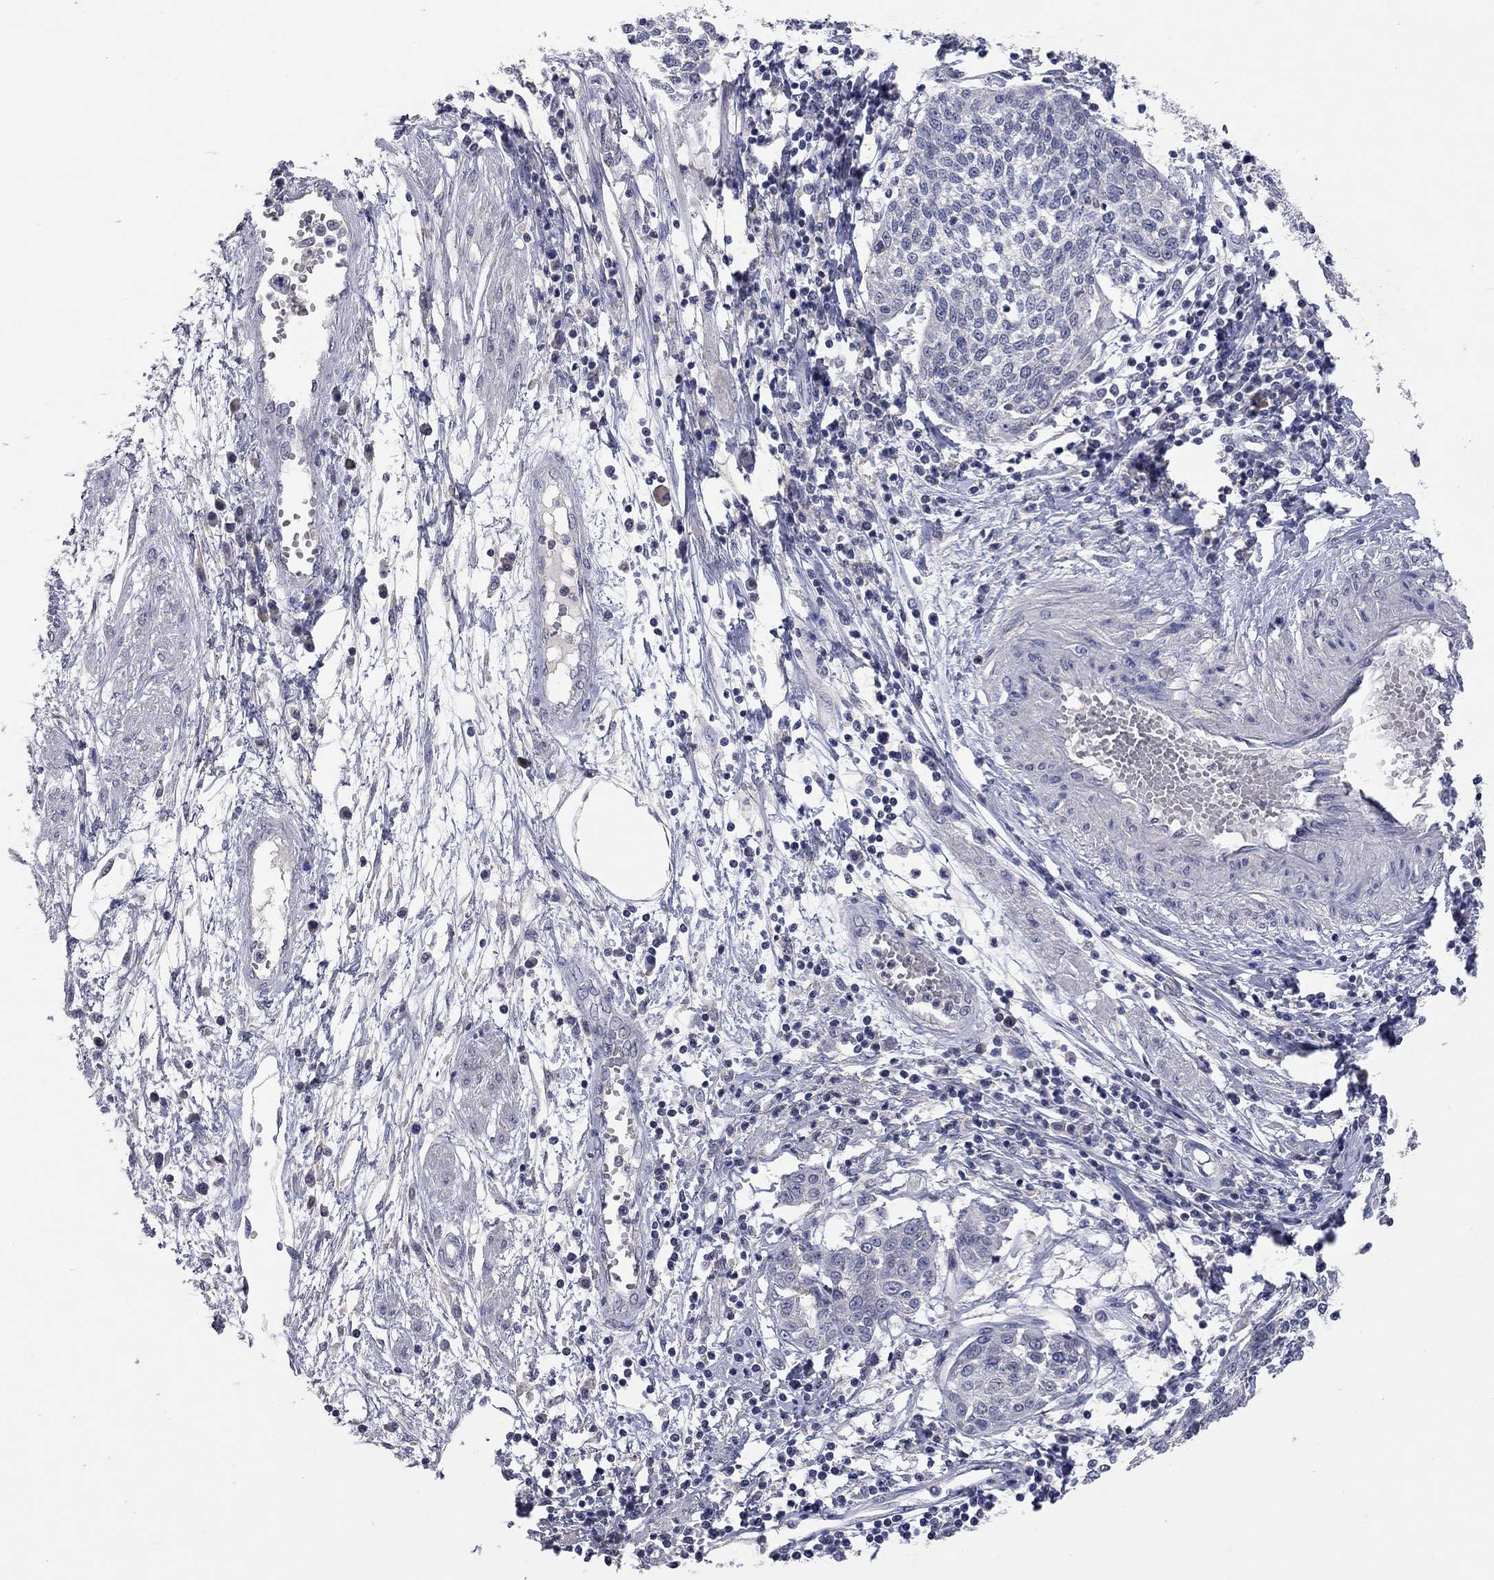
{"staining": {"intensity": "negative", "quantity": "none", "location": "none"}, "tissue": "cervical cancer", "cell_type": "Tumor cells", "image_type": "cancer", "snomed": [{"axis": "morphology", "description": "Squamous cell carcinoma, NOS"}, {"axis": "topography", "description": "Cervix"}], "caption": "Cervical cancer stained for a protein using IHC shows no positivity tumor cells.", "gene": "MMP13", "patient": {"sex": "female", "age": 34}}